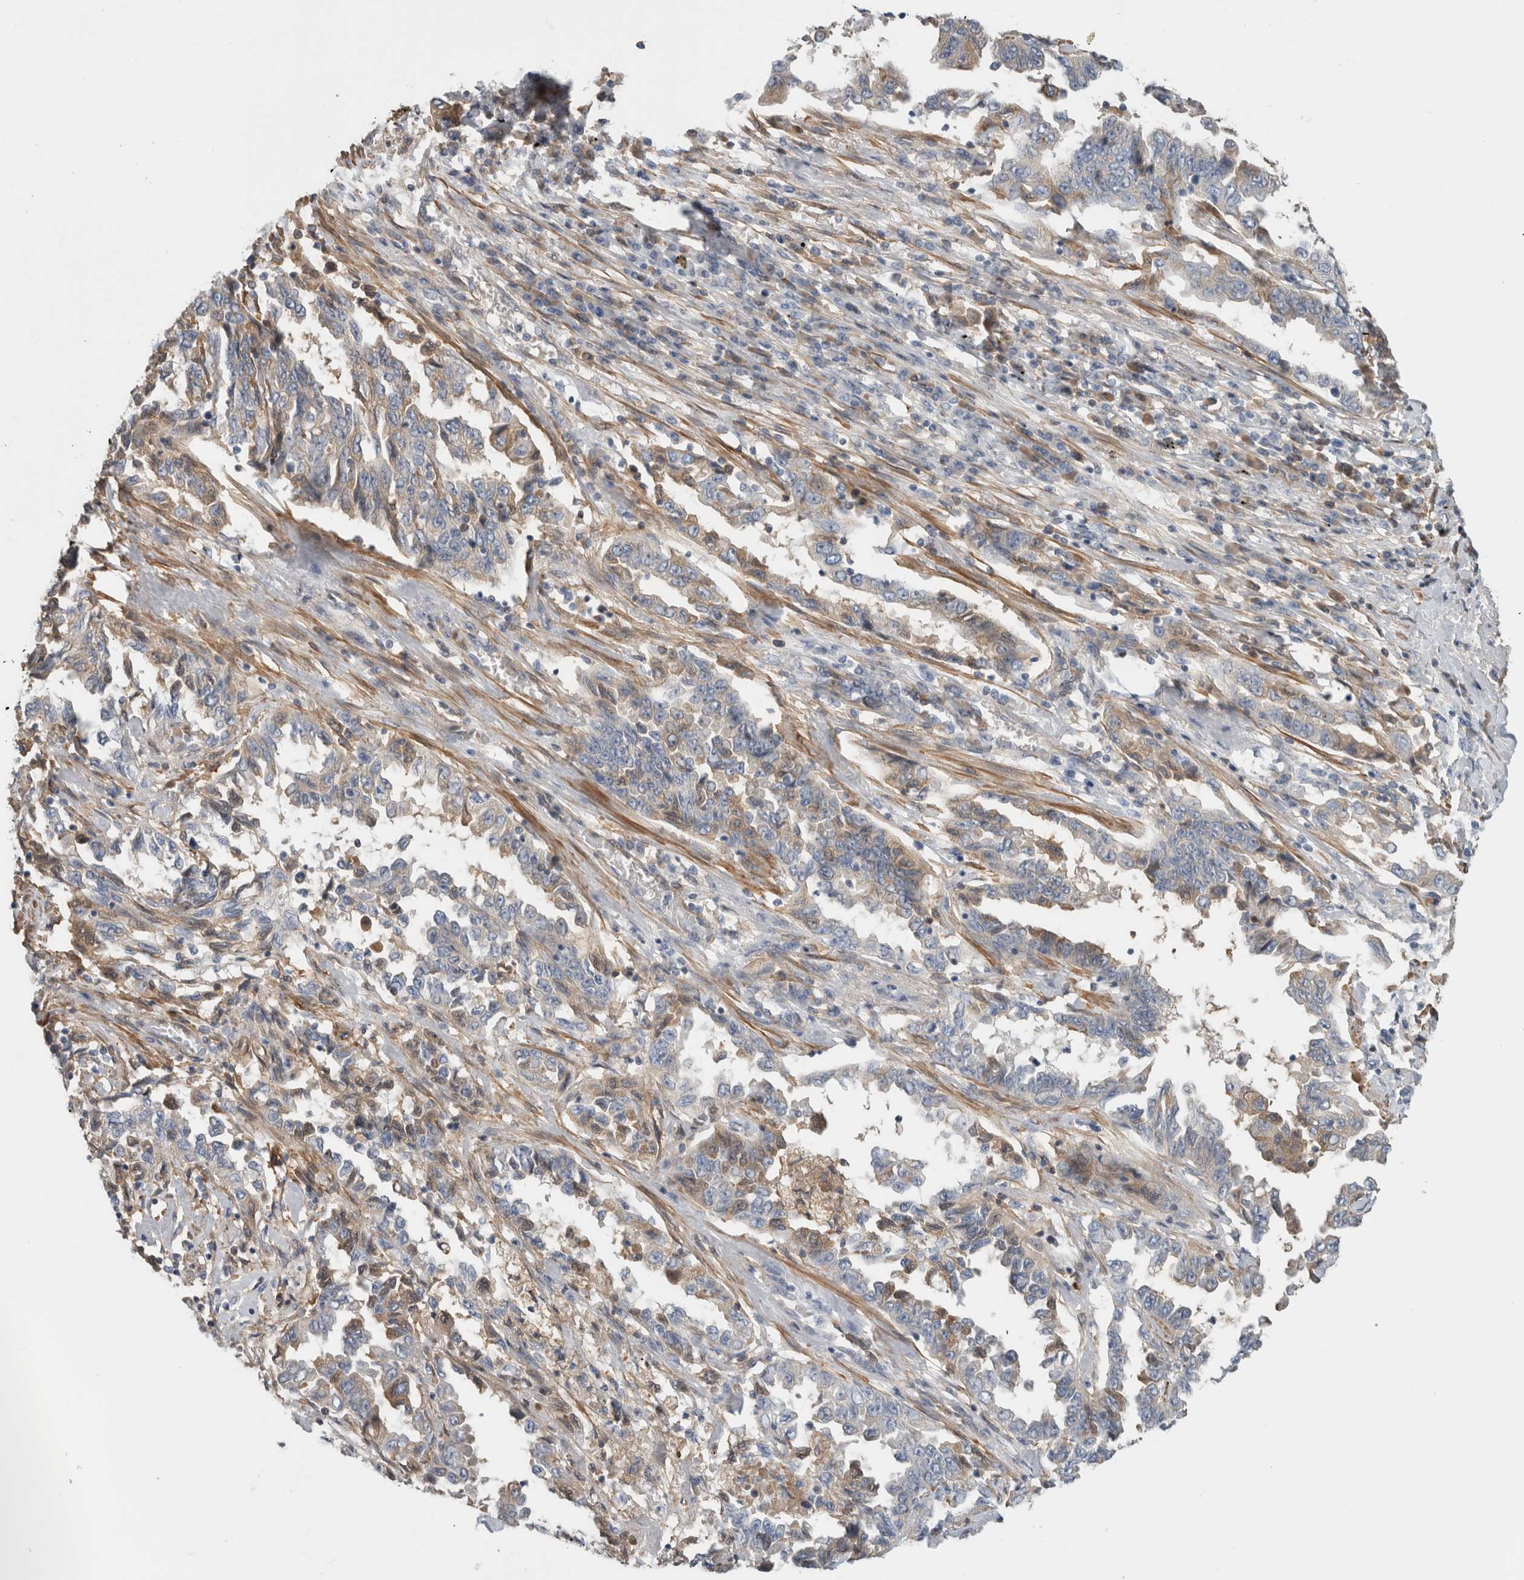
{"staining": {"intensity": "weak", "quantity": "<25%", "location": "cytoplasmic/membranous"}, "tissue": "lung cancer", "cell_type": "Tumor cells", "image_type": "cancer", "snomed": [{"axis": "morphology", "description": "Adenocarcinoma, NOS"}, {"axis": "topography", "description": "Lung"}], "caption": "A high-resolution image shows immunohistochemistry (IHC) staining of adenocarcinoma (lung), which shows no significant positivity in tumor cells. Nuclei are stained in blue.", "gene": "CFI", "patient": {"sex": "female", "age": 51}}